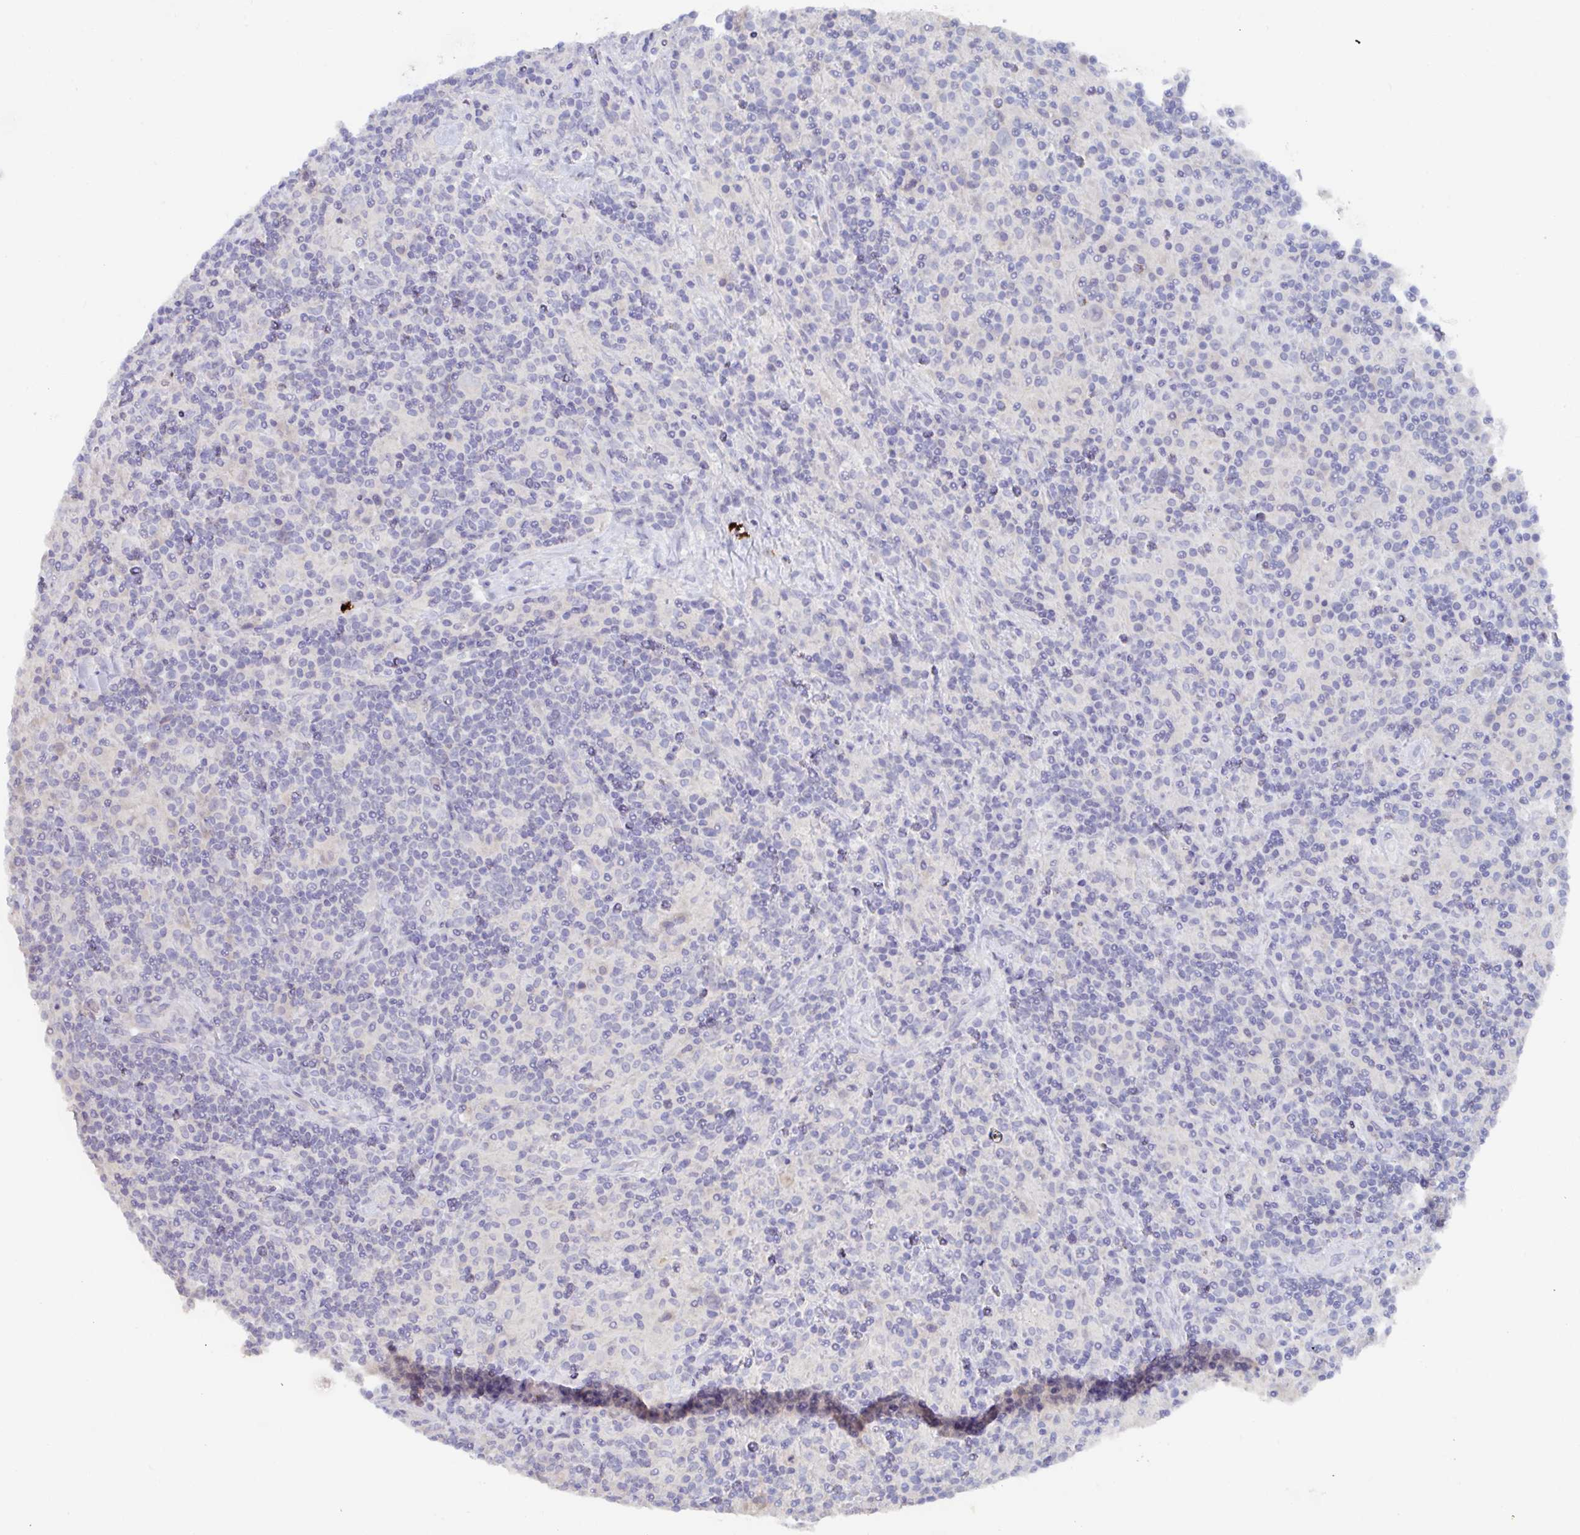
{"staining": {"intensity": "negative", "quantity": "none", "location": "none"}, "tissue": "lymphoma", "cell_type": "Tumor cells", "image_type": "cancer", "snomed": [{"axis": "morphology", "description": "Hodgkin's disease, NOS"}, {"axis": "topography", "description": "Lymph node"}], "caption": "Immunohistochemistry of lymphoma shows no positivity in tumor cells.", "gene": "KCNK5", "patient": {"sex": "male", "age": 70}}